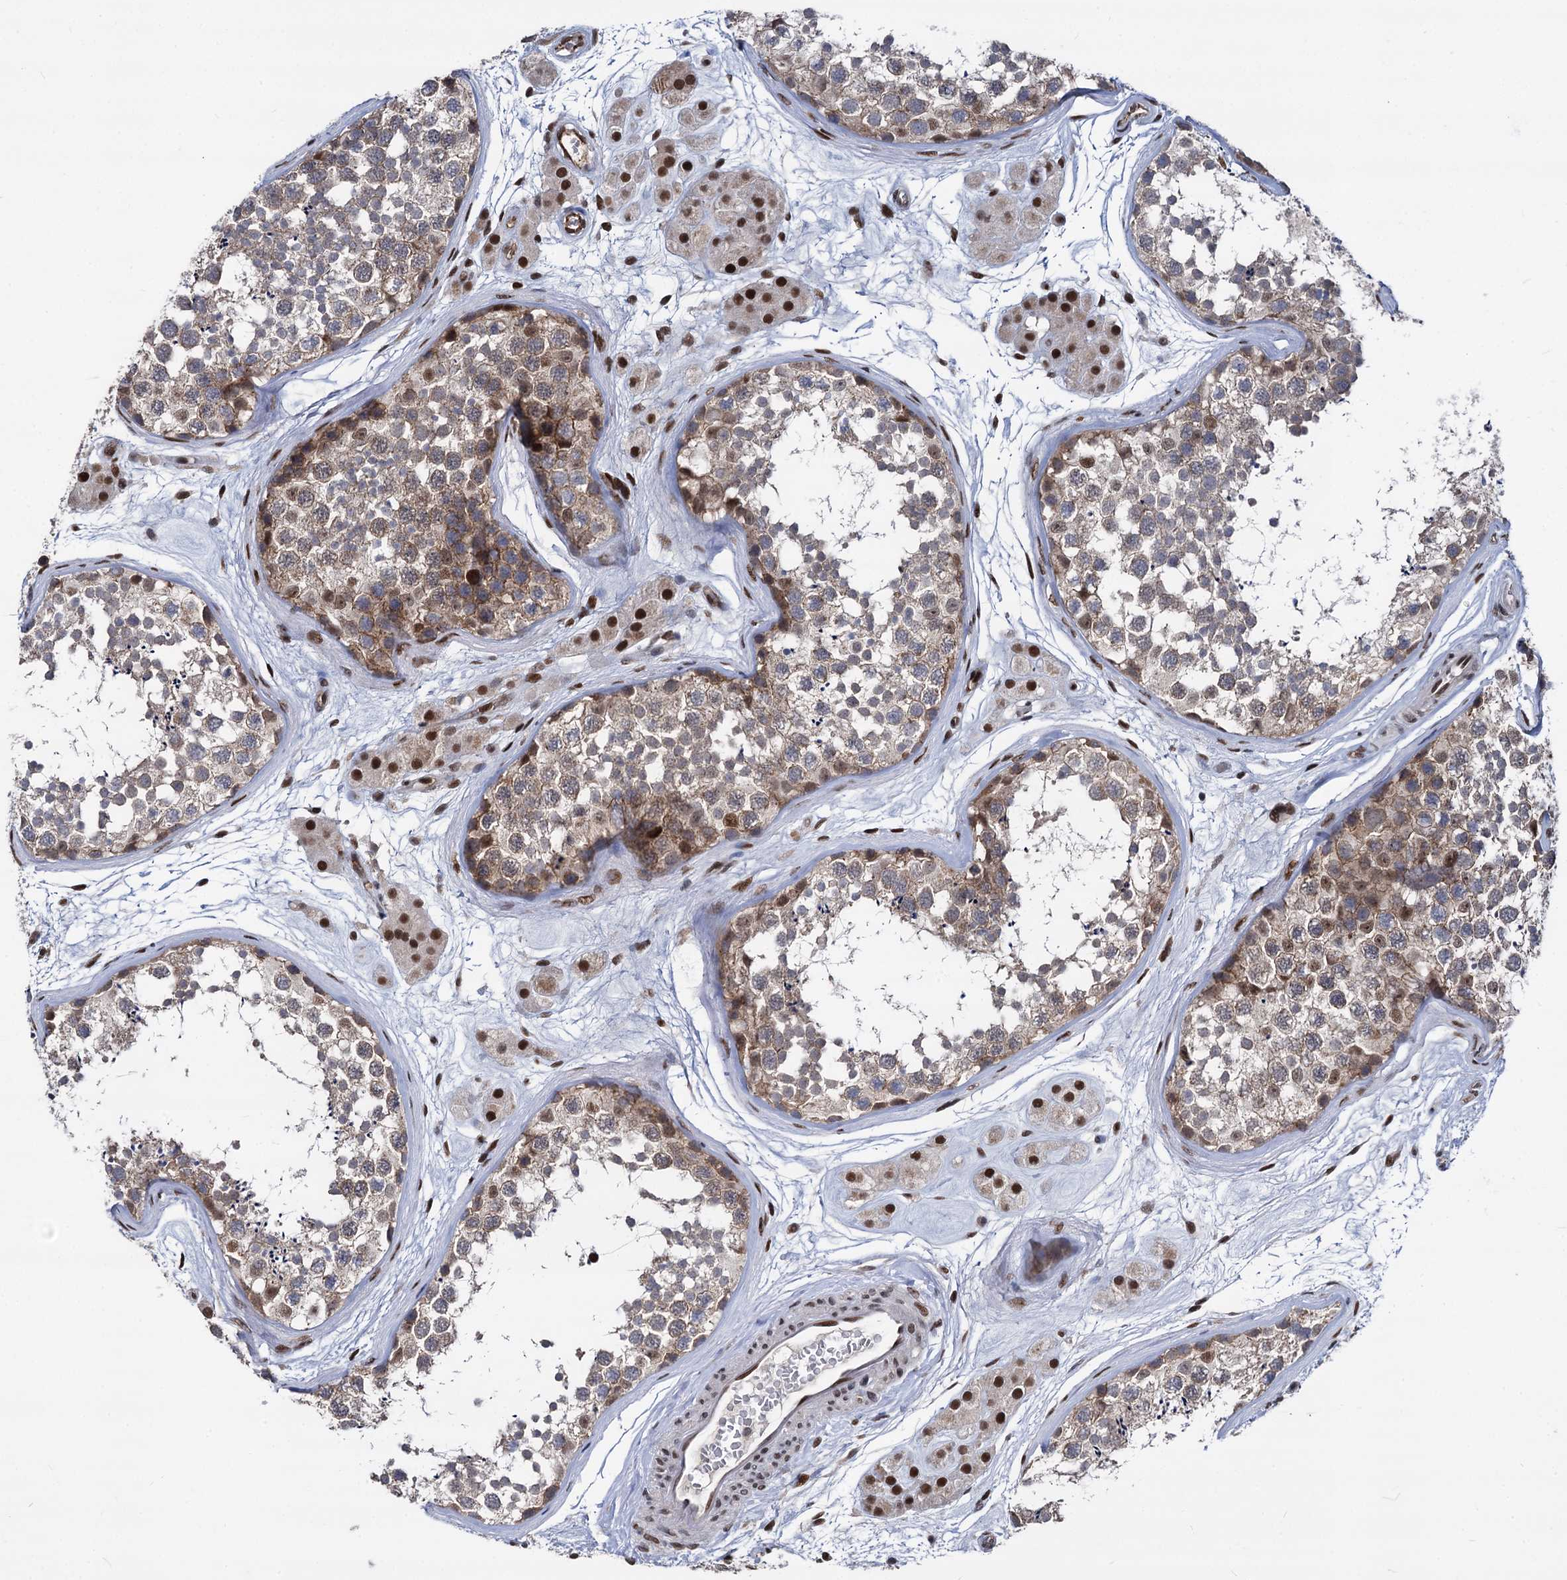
{"staining": {"intensity": "moderate", "quantity": "25%-75%", "location": "cytoplasmic/membranous,nuclear"}, "tissue": "testis", "cell_type": "Cells in seminiferous ducts", "image_type": "normal", "snomed": [{"axis": "morphology", "description": "Normal tissue, NOS"}, {"axis": "topography", "description": "Testis"}], "caption": "Immunohistochemistry staining of unremarkable testis, which demonstrates medium levels of moderate cytoplasmic/membranous,nuclear expression in approximately 25%-75% of cells in seminiferous ducts indicating moderate cytoplasmic/membranous,nuclear protein staining. The staining was performed using DAB (brown) for protein detection and nuclei were counterstained in hematoxylin (blue).", "gene": "GALNT11", "patient": {"sex": "male", "age": 56}}